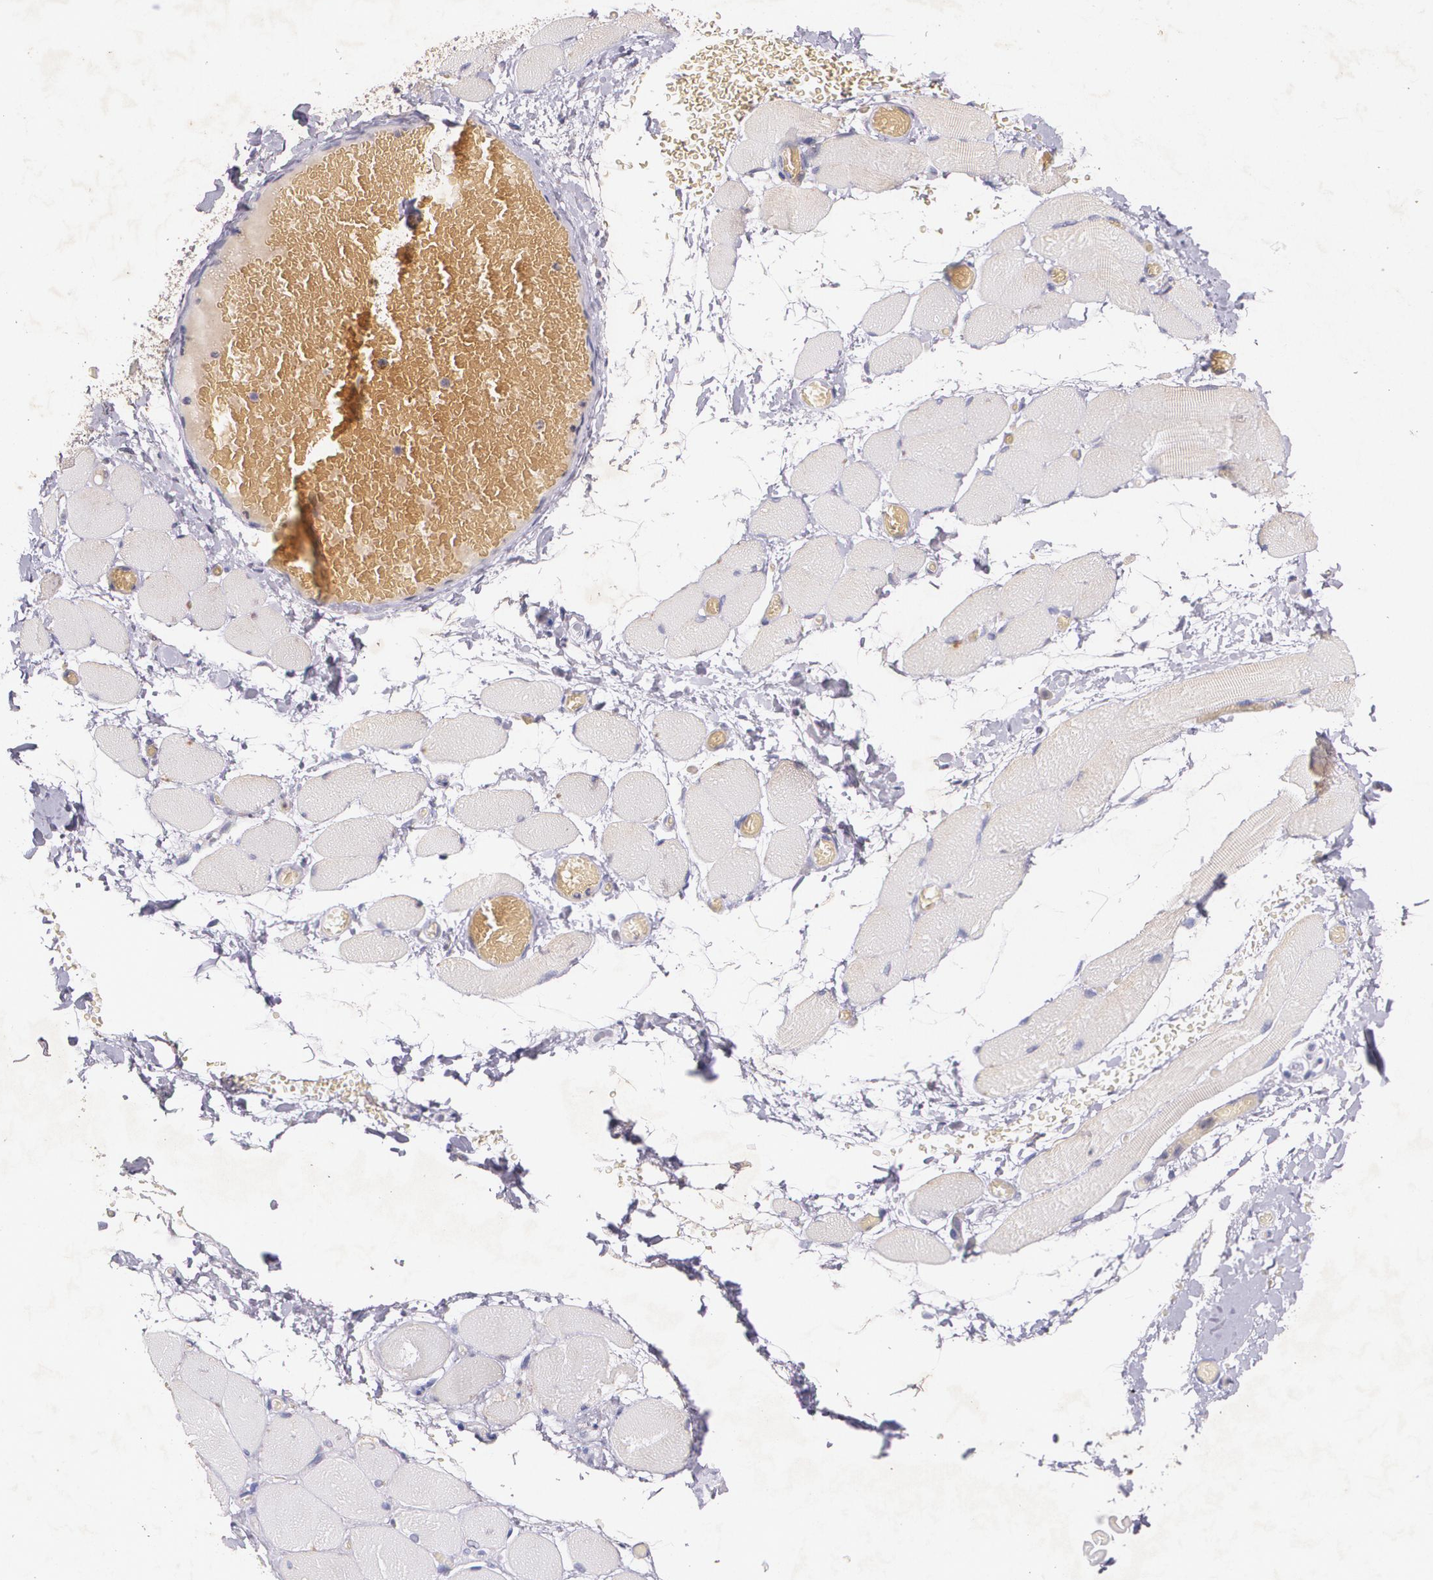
{"staining": {"intensity": "weak", "quantity": "25%-75%", "location": "cytoplasmic/membranous"}, "tissue": "skeletal muscle", "cell_type": "Myocytes", "image_type": "normal", "snomed": [{"axis": "morphology", "description": "Normal tissue, NOS"}, {"axis": "topography", "description": "Skeletal muscle"}, {"axis": "topography", "description": "Soft tissue"}], "caption": "Protein positivity by IHC exhibits weak cytoplasmic/membranous expression in approximately 25%-75% of myocytes in benign skeletal muscle. The staining was performed using DAB to visualize the protein expression in brown, while the nuclei were stained in blue with hematoxylin (Magnification: 20x).", "gene": "TM4SF1", "patient": {"sex": "female", "age": 58}}